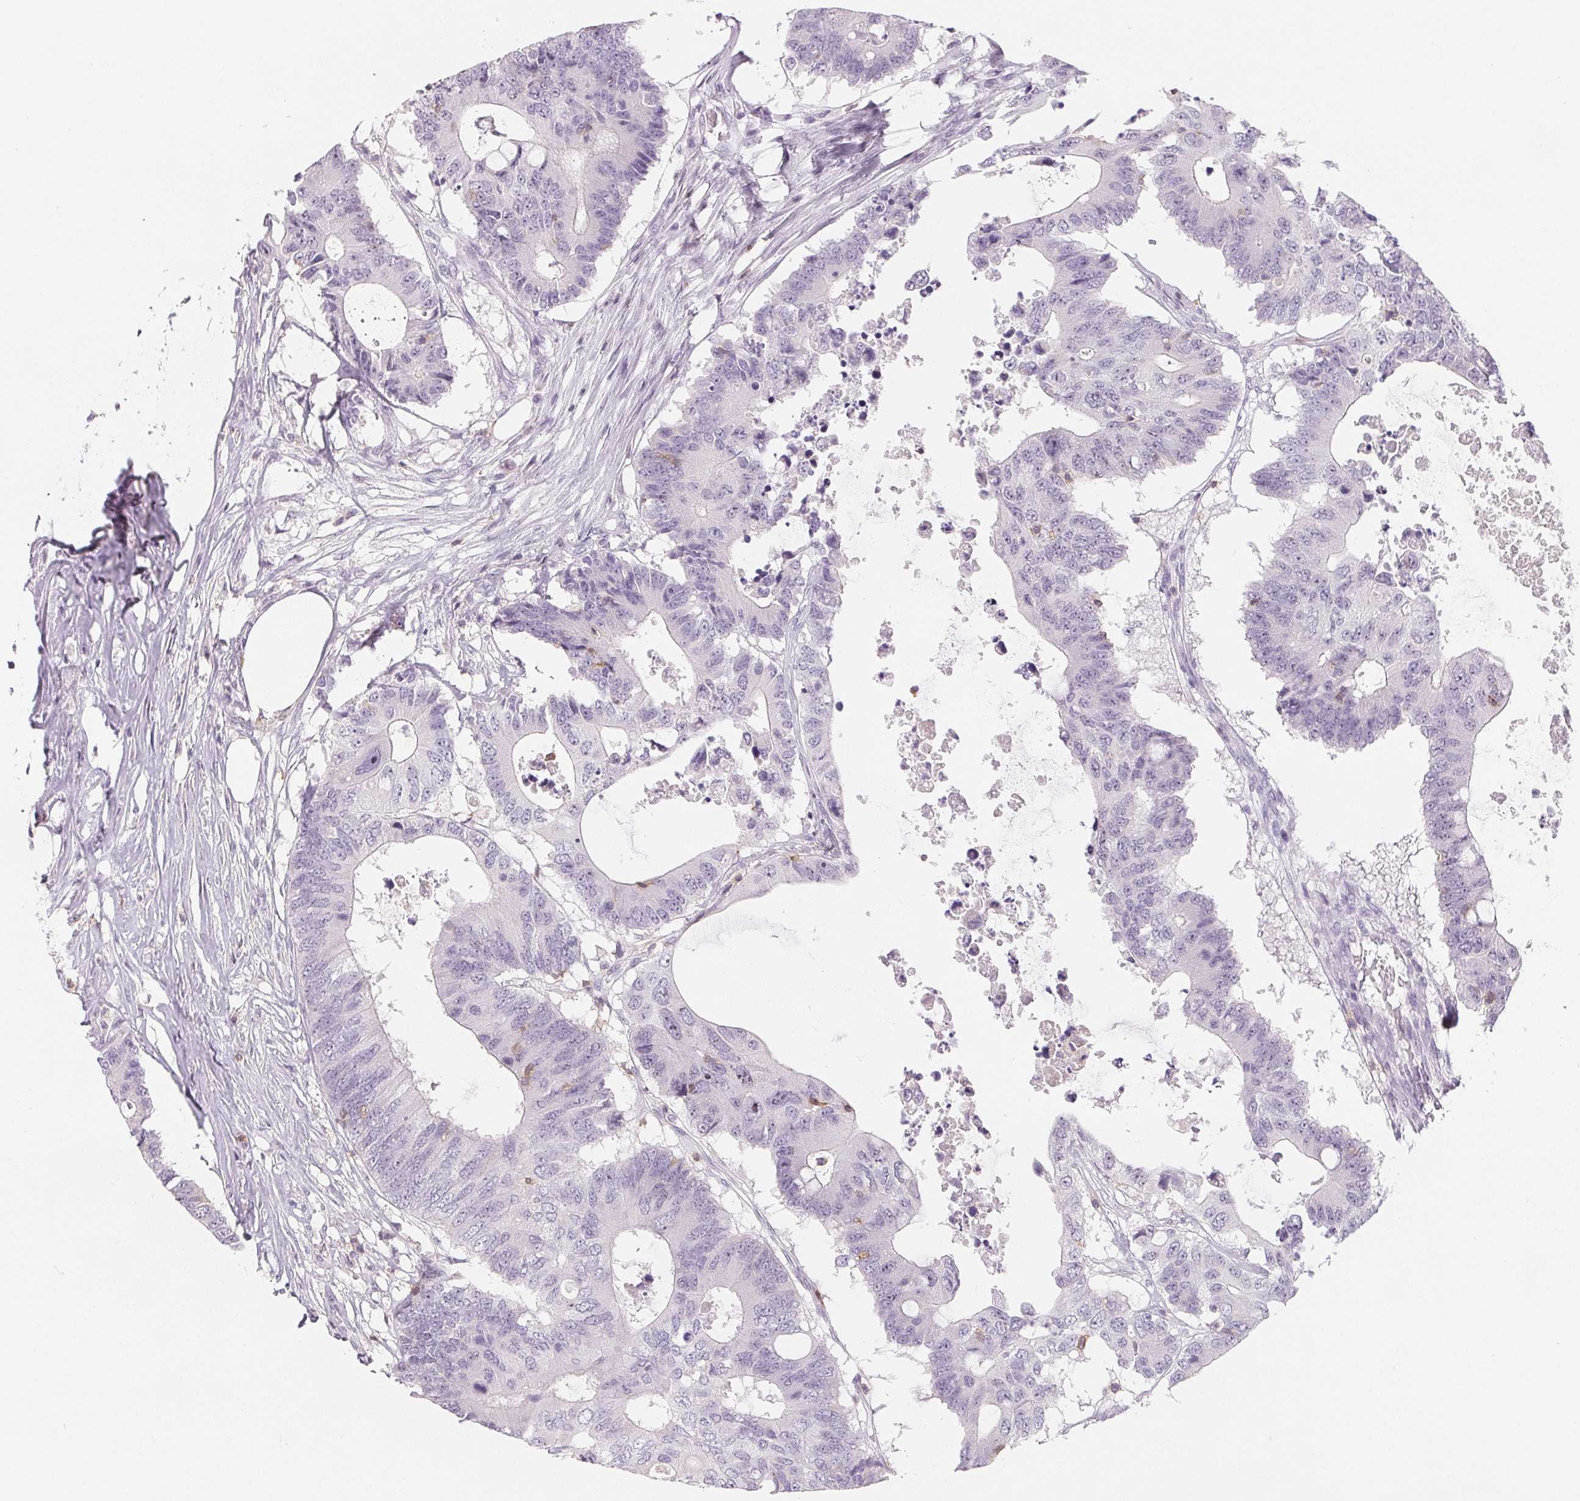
{"staining": {"intensity": "negative", "quantity": "none", "location": "none"}, "tissue": "colorectal cancer", "cell_type": "Tumor cells", "image_type": "cancer", "snomed": [{"axis": "morphology", "description": "Adenocarcinoma, NOS"}, {"axis": "topography", "description": "Colon"}], "caption": "High magnification brightfield microscopy of adenocarcinoma (colorectal) stained with DAB (3,3'-diaminobenzidine) (brown) and counterstained with hematoxylin (blue): tumor cells show no significant expression. (IHC, brightfield microscopy, high magnification).", "gene": "CD69", "patient": {"sex": "male", "age": 71}}